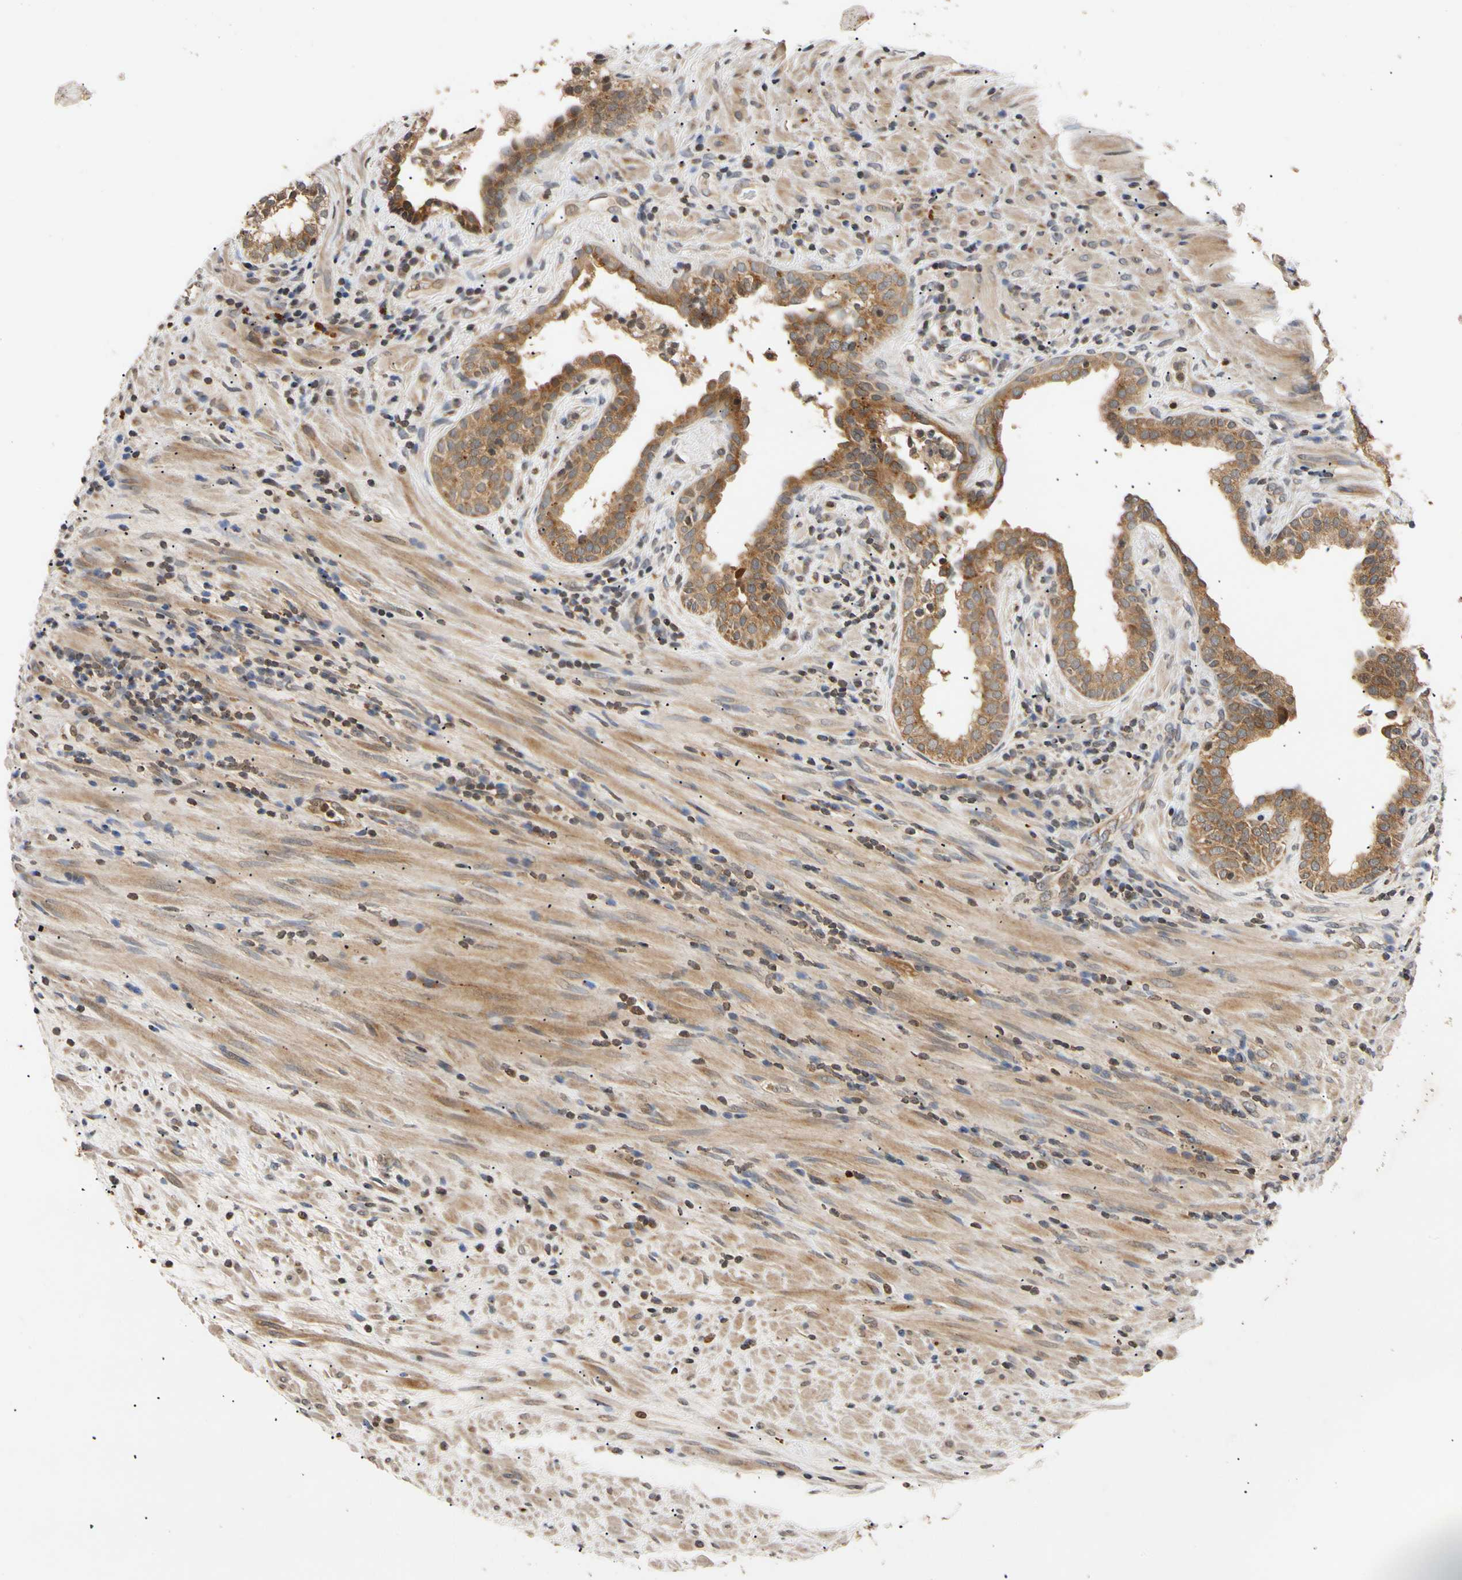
{"staining": {"intensity": "strong", "quantity": ">75%", "location": "cytoplasmic/membranous"}, "tissue": "prostate", "cell_type": "Glandular cells", "image_type": "normal", "snomed": [{"axis": "morphology", "description": "Normal tissue, NOS"}, {"axis": "topography", "description": "Prostate"}], "caption": "This histopathology image reveals unremarkable prostate stained with immunohistochemistry (IHC) to label a protein in brown. The cytoplasmic/membranous of glandular cells show strong positivity for the protein. Nuclei are counter-stained blue.", "gene": "MRPS22", "patient": {"sex": "male", "age": 76}}